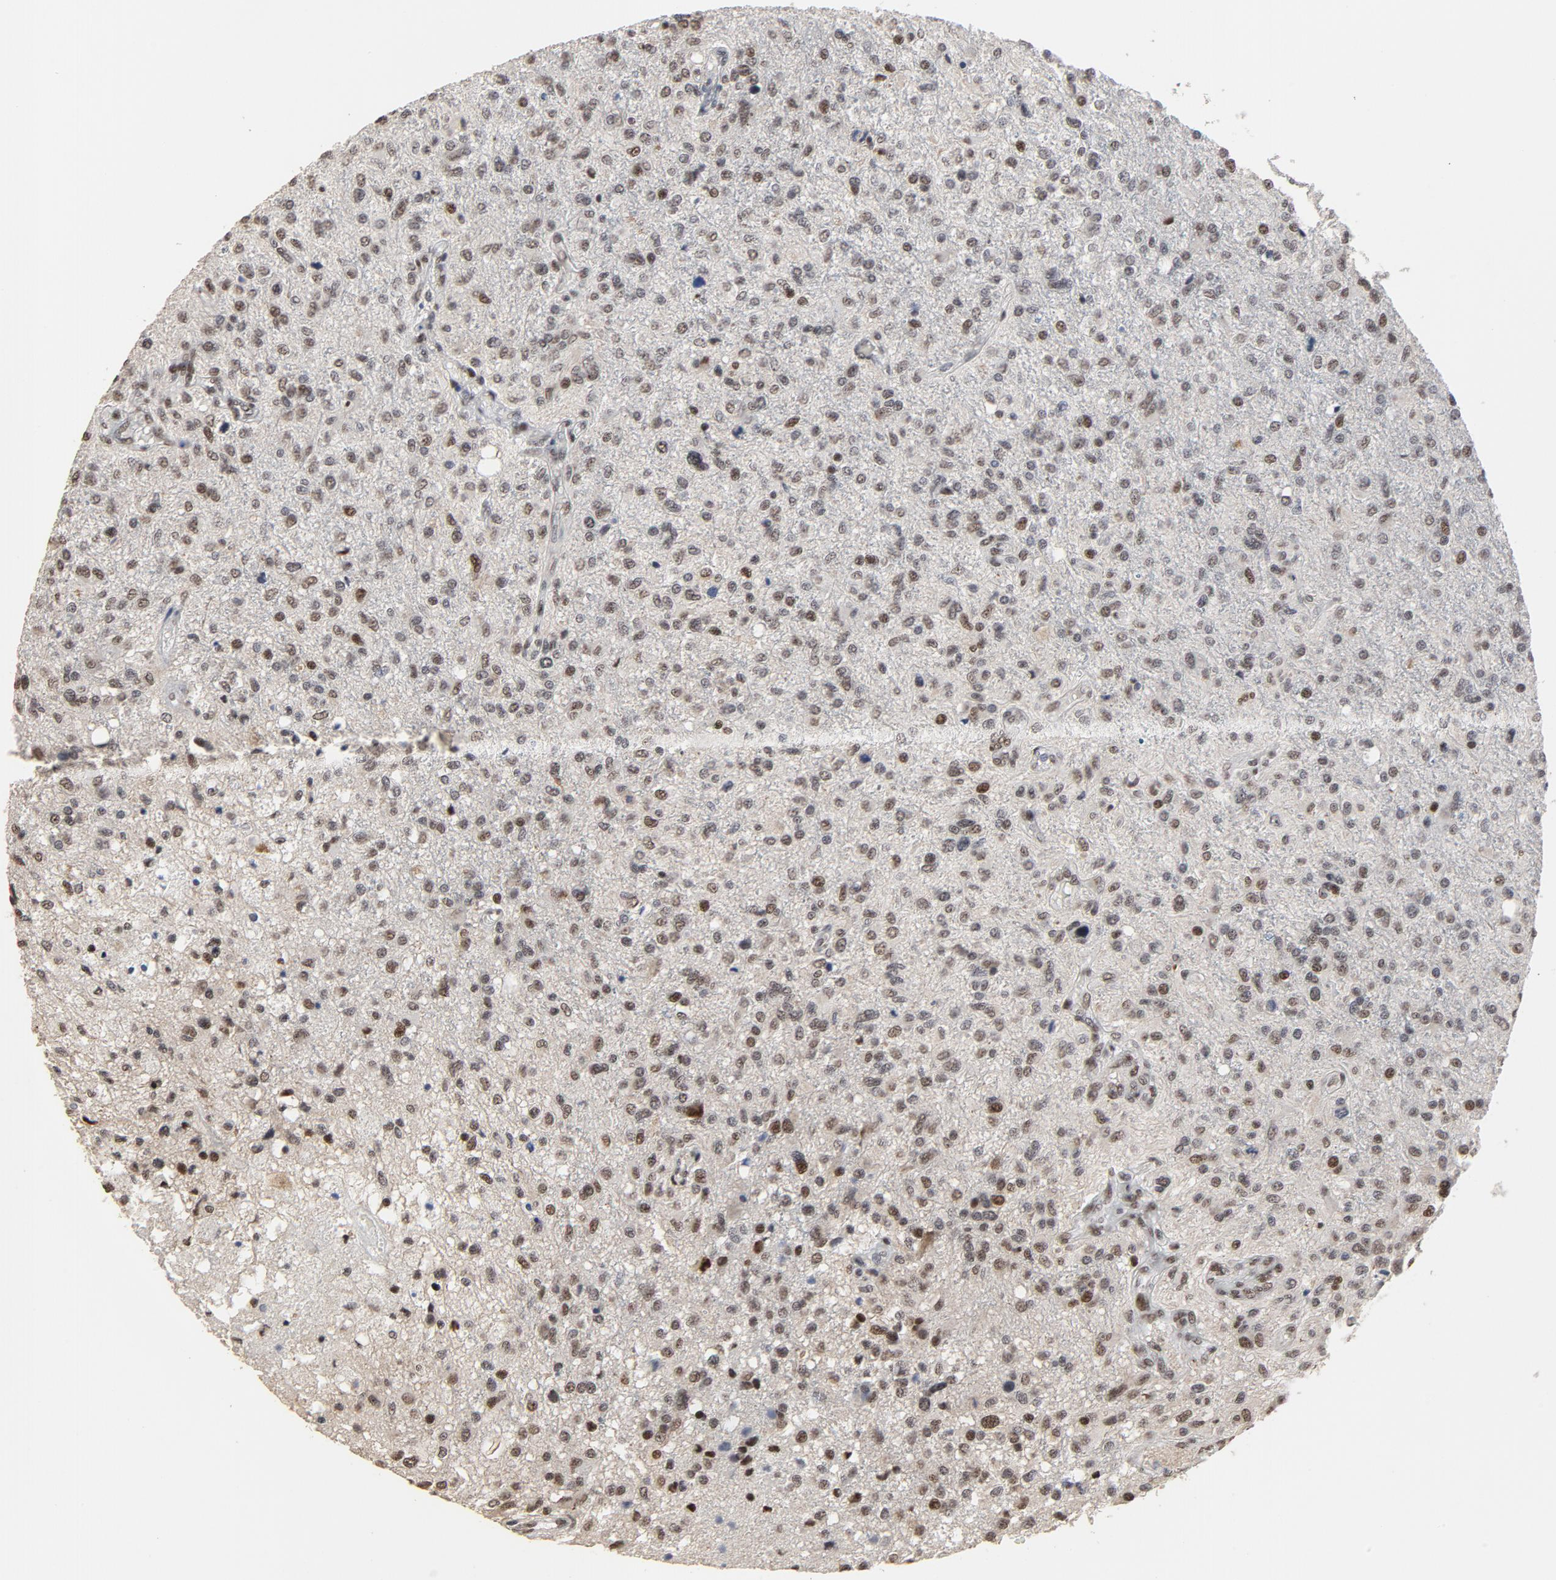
{"staining": {"intensity": "moderate", "quantity": ">75%", "location": "nuclear"}, "tissue": "glioma", "cell_type": "Tumor cells", "image_type": "cancer", "snomed": [{"axis": "morphology", "description": "Glioma, malignant, High grade"}, {"axis": "topography", "description": "Cerebral cortex"}], "caption": "Human malignant glioma (high-grade) stained with a protein marker displays moderate staining in tumor cells.", "gene": "TP53RK", "patient": {"sex": "male", "age": 76}}